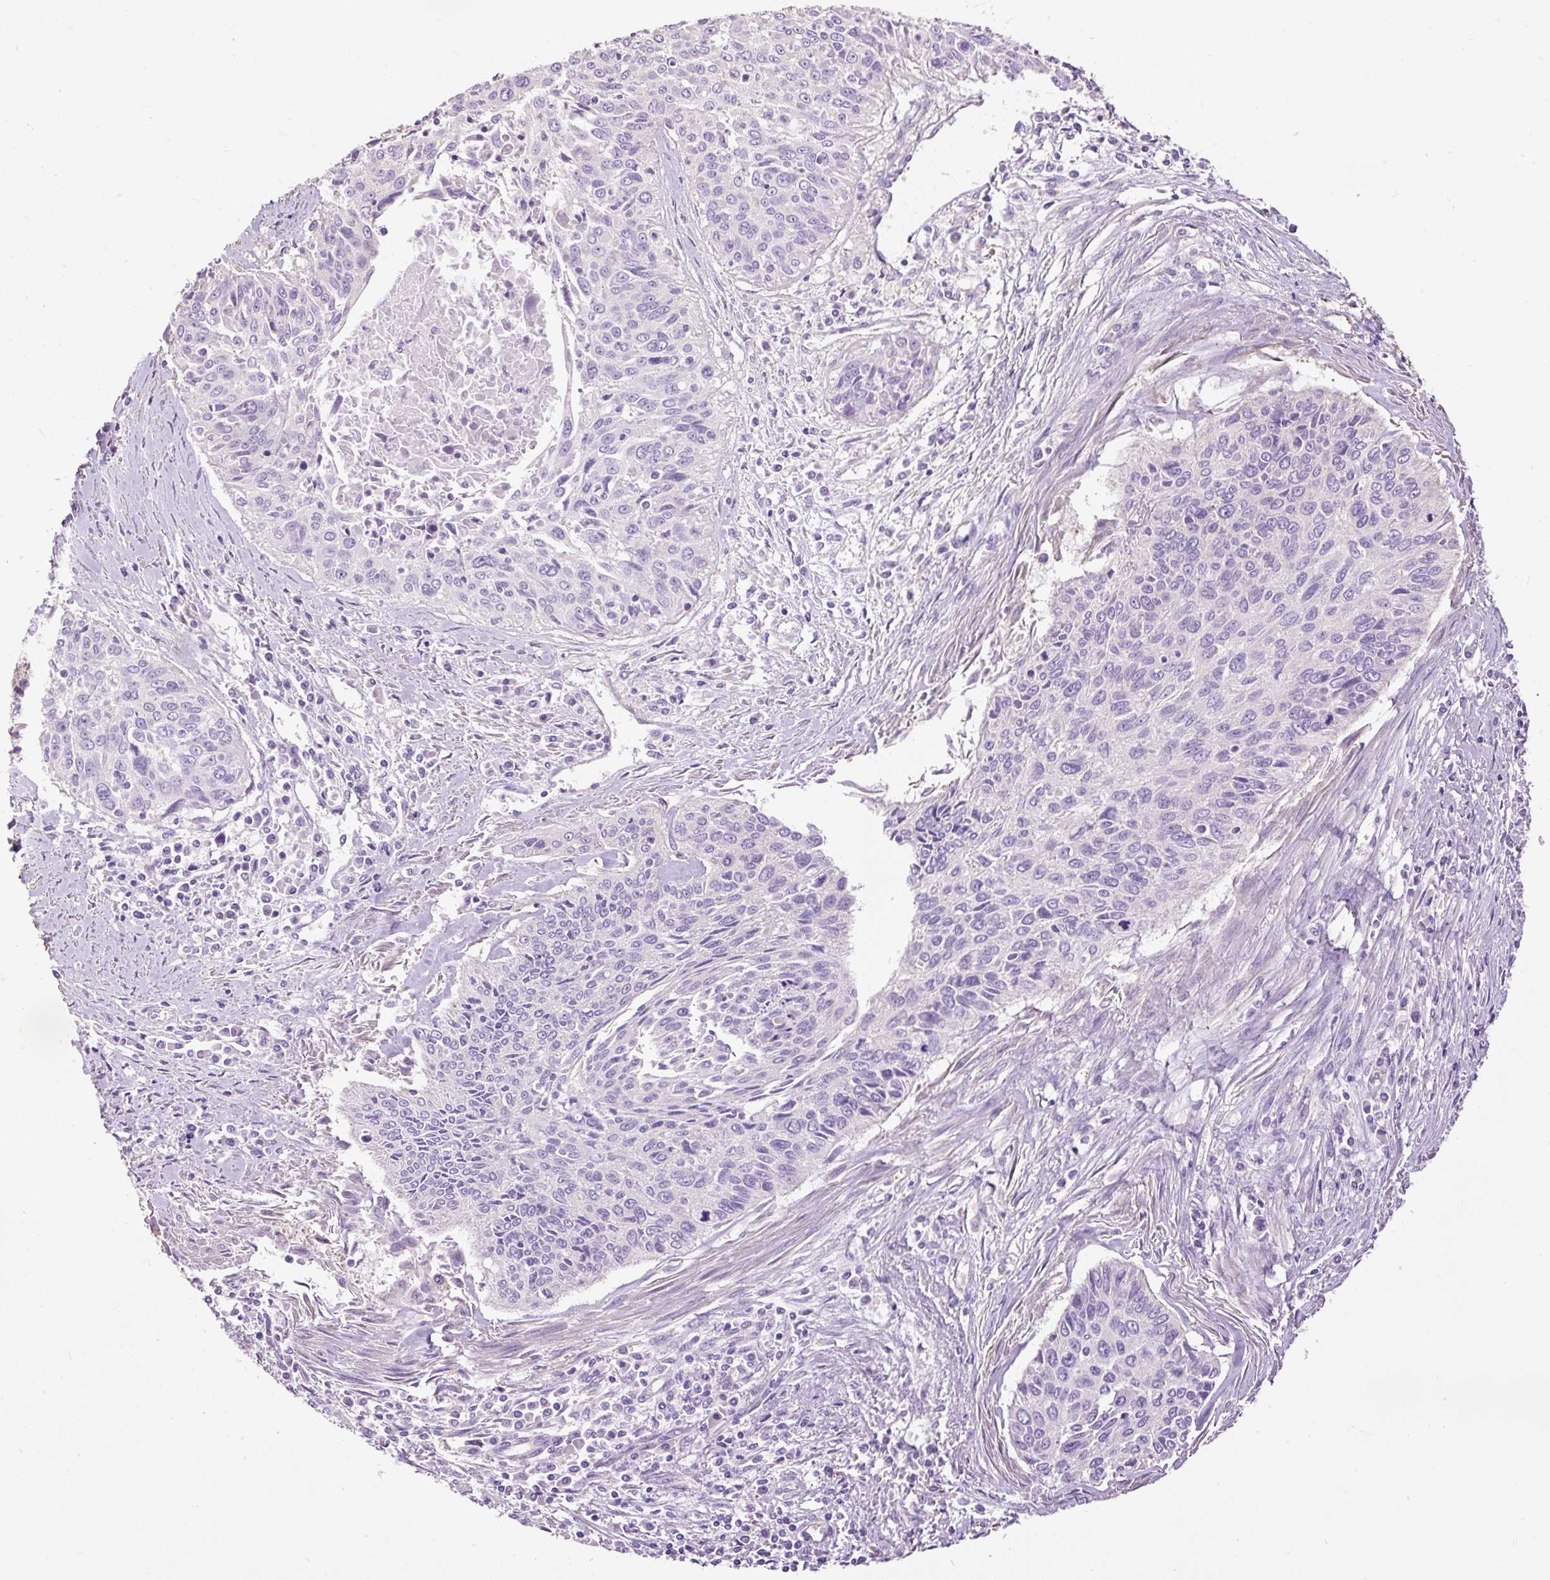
{"staining": {"intensity": "negative", "quantity": "none", "location": "none"}, "tissue": "cervical cancer", "cell_type": "Tumor cells", "image_type": "cancer", "snomed": [{"axis": "morphology", "description": "Squamous cell carcinoma, NOS"}, {"axis": "topography", "description": "Cervix"}], "caption": "The image demonstrates no staining of tumor cells in cervical cancer (squamous cell carcinoma).", "gene": "PDIA2", "patient": {"sex": "female", "age": 55}}